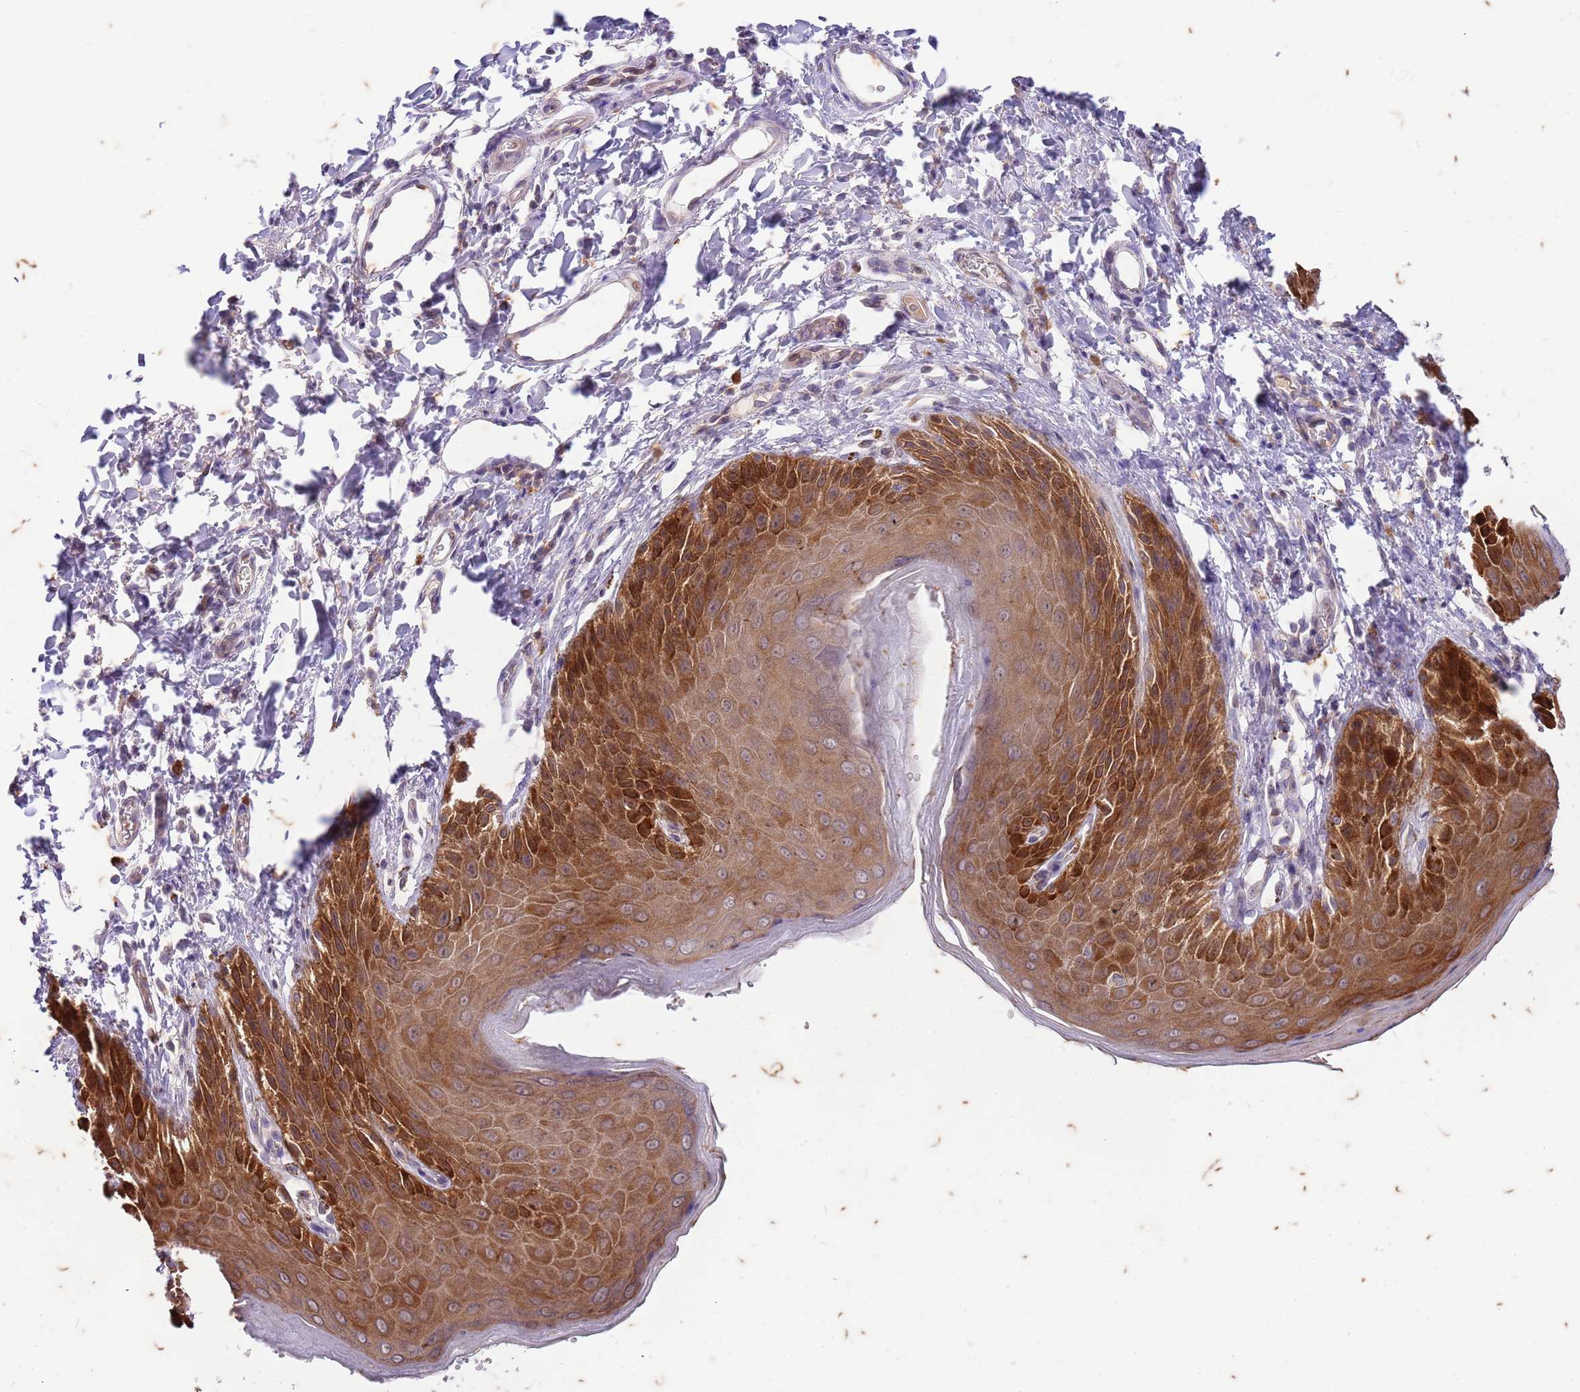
{"staining": {"intensity": "strong", "quantity": ">75%", "location": "cytoplasmic/membranous,nuclear"}, "tissue": "skin", "cell_type": "Epidermal cells", "image_type": "normal", "snomed": [{"axis": "morphology", "description": "Normal tissue, NOS"}, {"axis": "topography", "description": "Anal"}], "caption": "The photomicrograph displays immunohistochemical staining of benign skin. There is strong cytoplasmic/membranous,nuclear expression is identified in about >75% of epidermal cells. (Brightfield microscopy of DAB IHC at high magnification).", "gene": "RAPGEF3", "patient": {"sex": "male", "age": 44}}